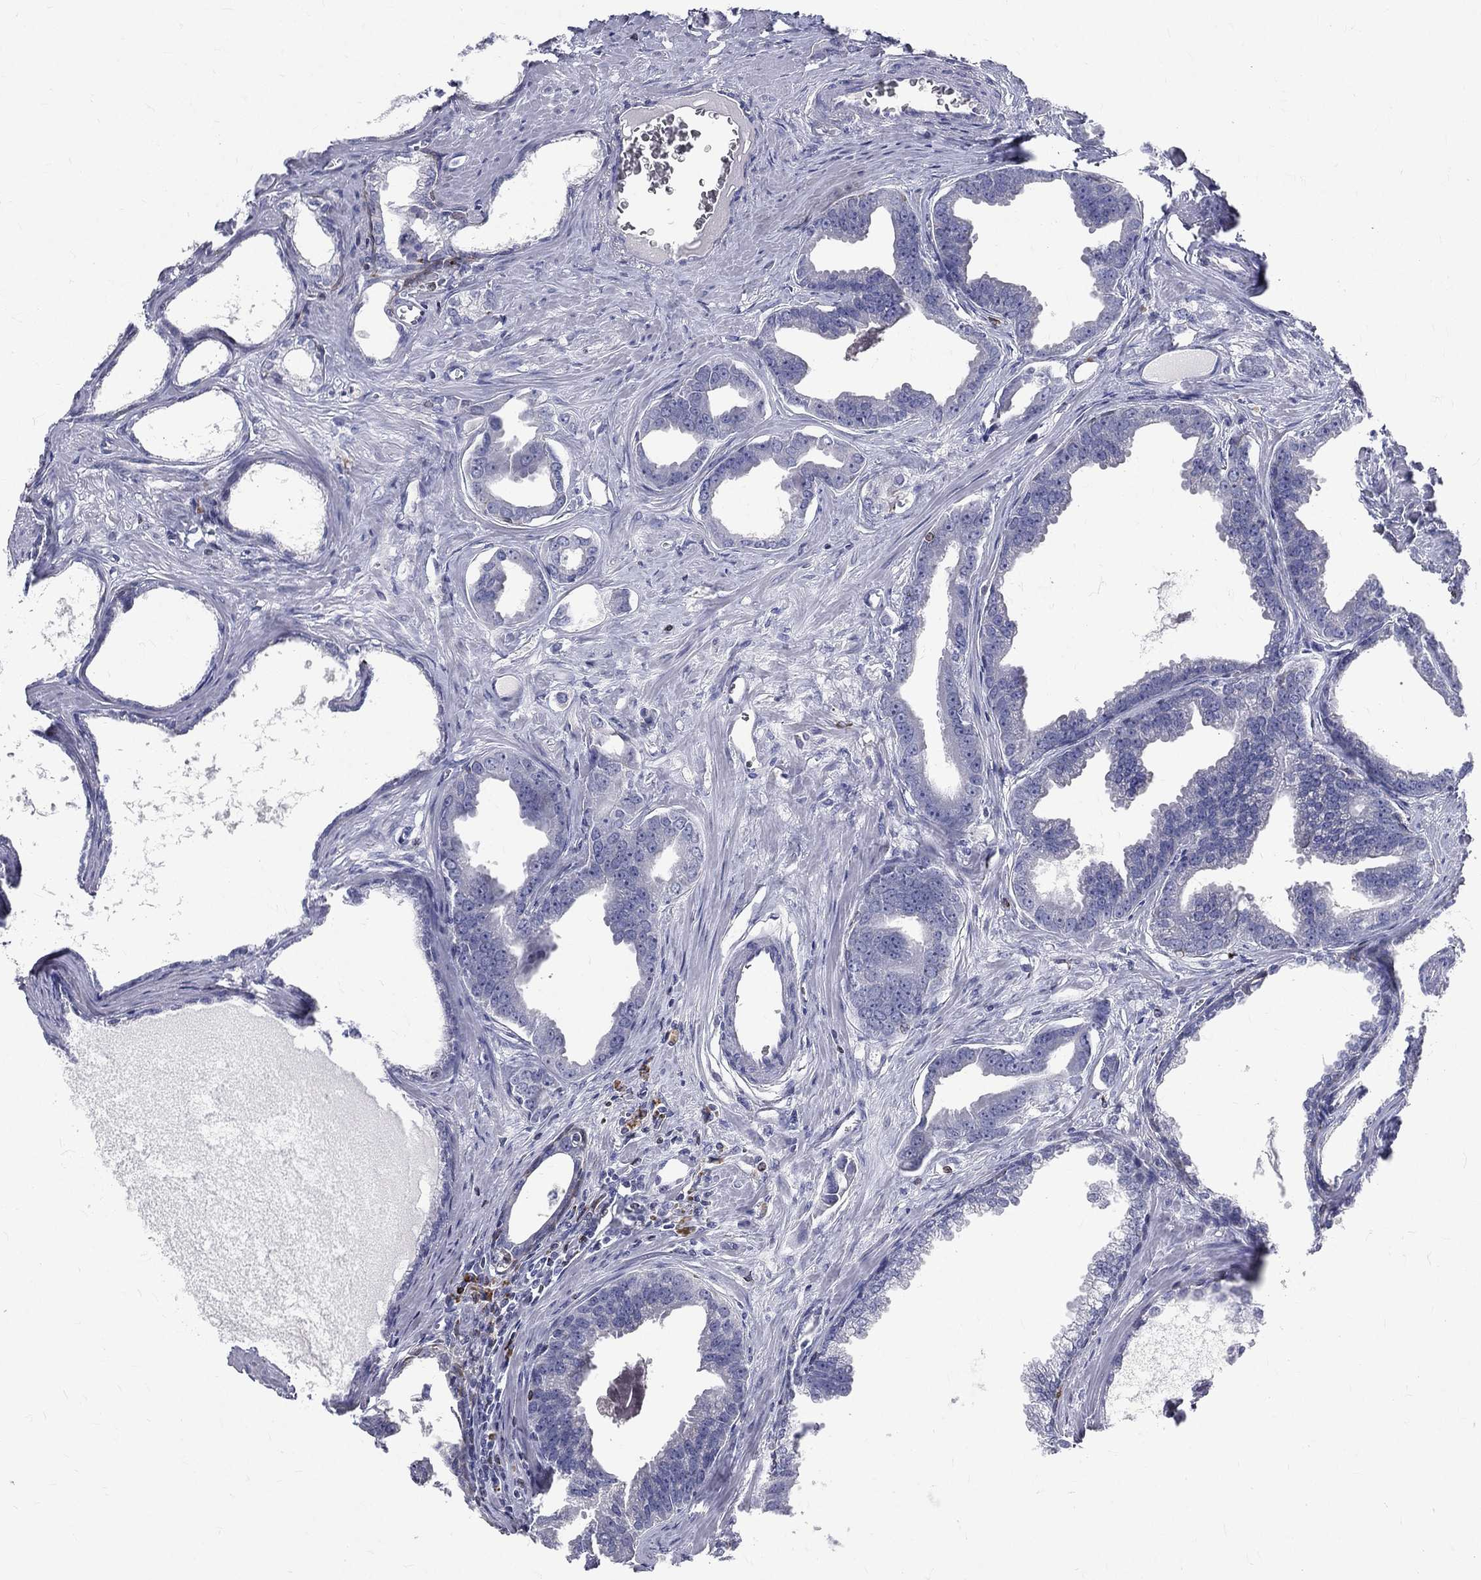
{"staining": {"intensity": "negative", "quantity": "none", "location": "none"}, "tissue": "prostate cancer", "cell_type": "Tumor cells", "image_type": "cancer", "snomed": [{"axis": "morphology", "description": "Adenocarcinoma, NOS"}, {"axis": "topography", "description": "Prostate"}], "caption": "High magnification brightfield microscopy of prostate adenocarcinoma stained with DAB (3,3'-diaminobenzidine) (brown) and counterstained with hematoxylin (blue): tumor cells show no significant positivity.", "gene": "CTSW", "patient": {"sex": "male", "age": 66}}